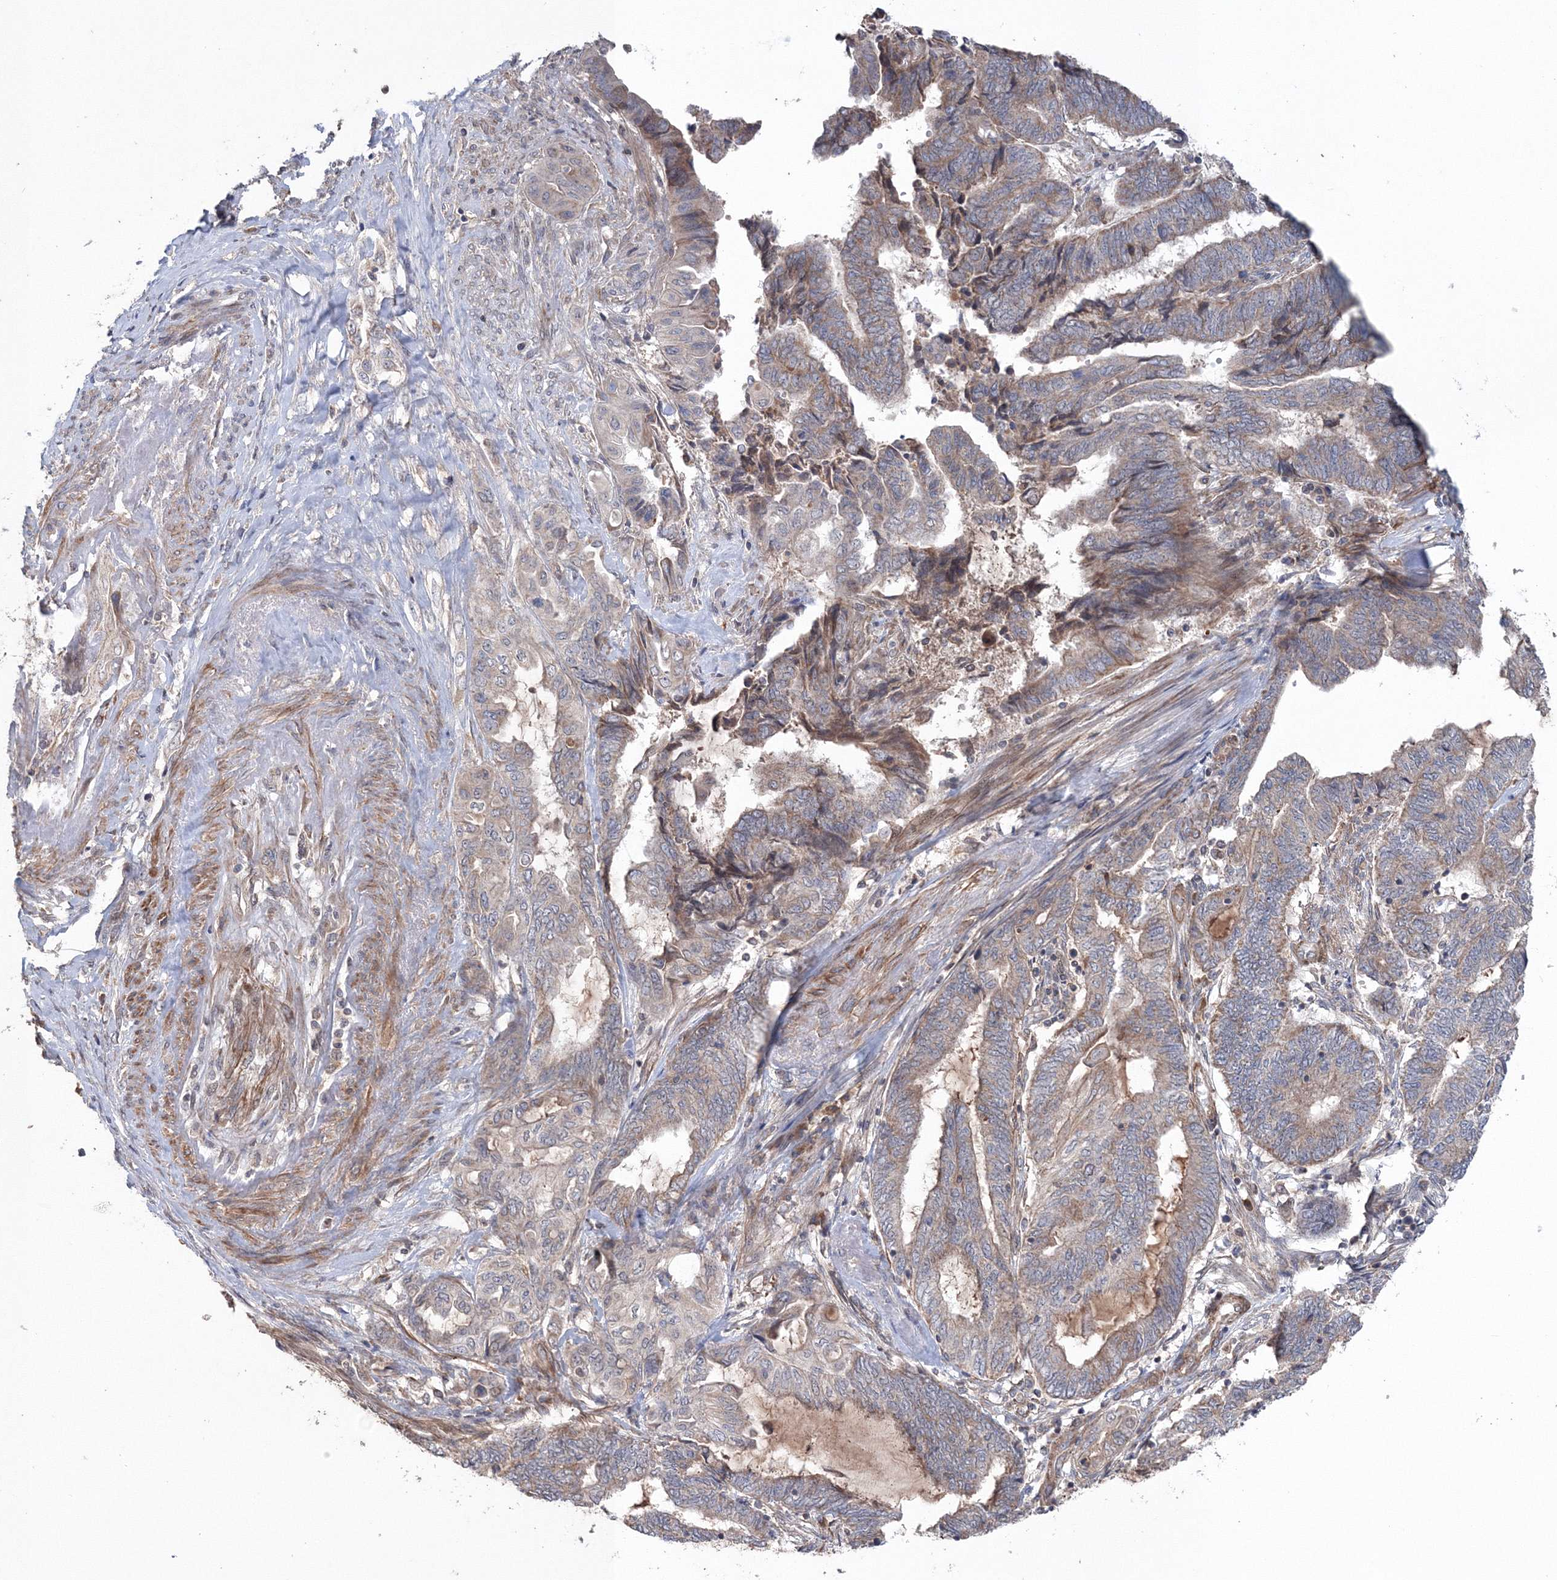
{"staining": {"intensity": "weak", "quantity": "<25%", "location": "cytoplasmic/membranous"}, "tissue": "endometrial cancer", "cell_type": "Tumor cells", "image_type": "cancer", "snomed": [{"axis": "morphology", "description": "Adenocarcinoma, NOS"}, {"axis": "topography", "description": "Uterus"}, {"axis": "topography", "description": "Endometrium"}], "caption": "Tumor cells show no significant staining in endometrial cancer (adenocarcinoma).", "gene": "NOA1", "patient": {"sex": "female", "age": 70}}